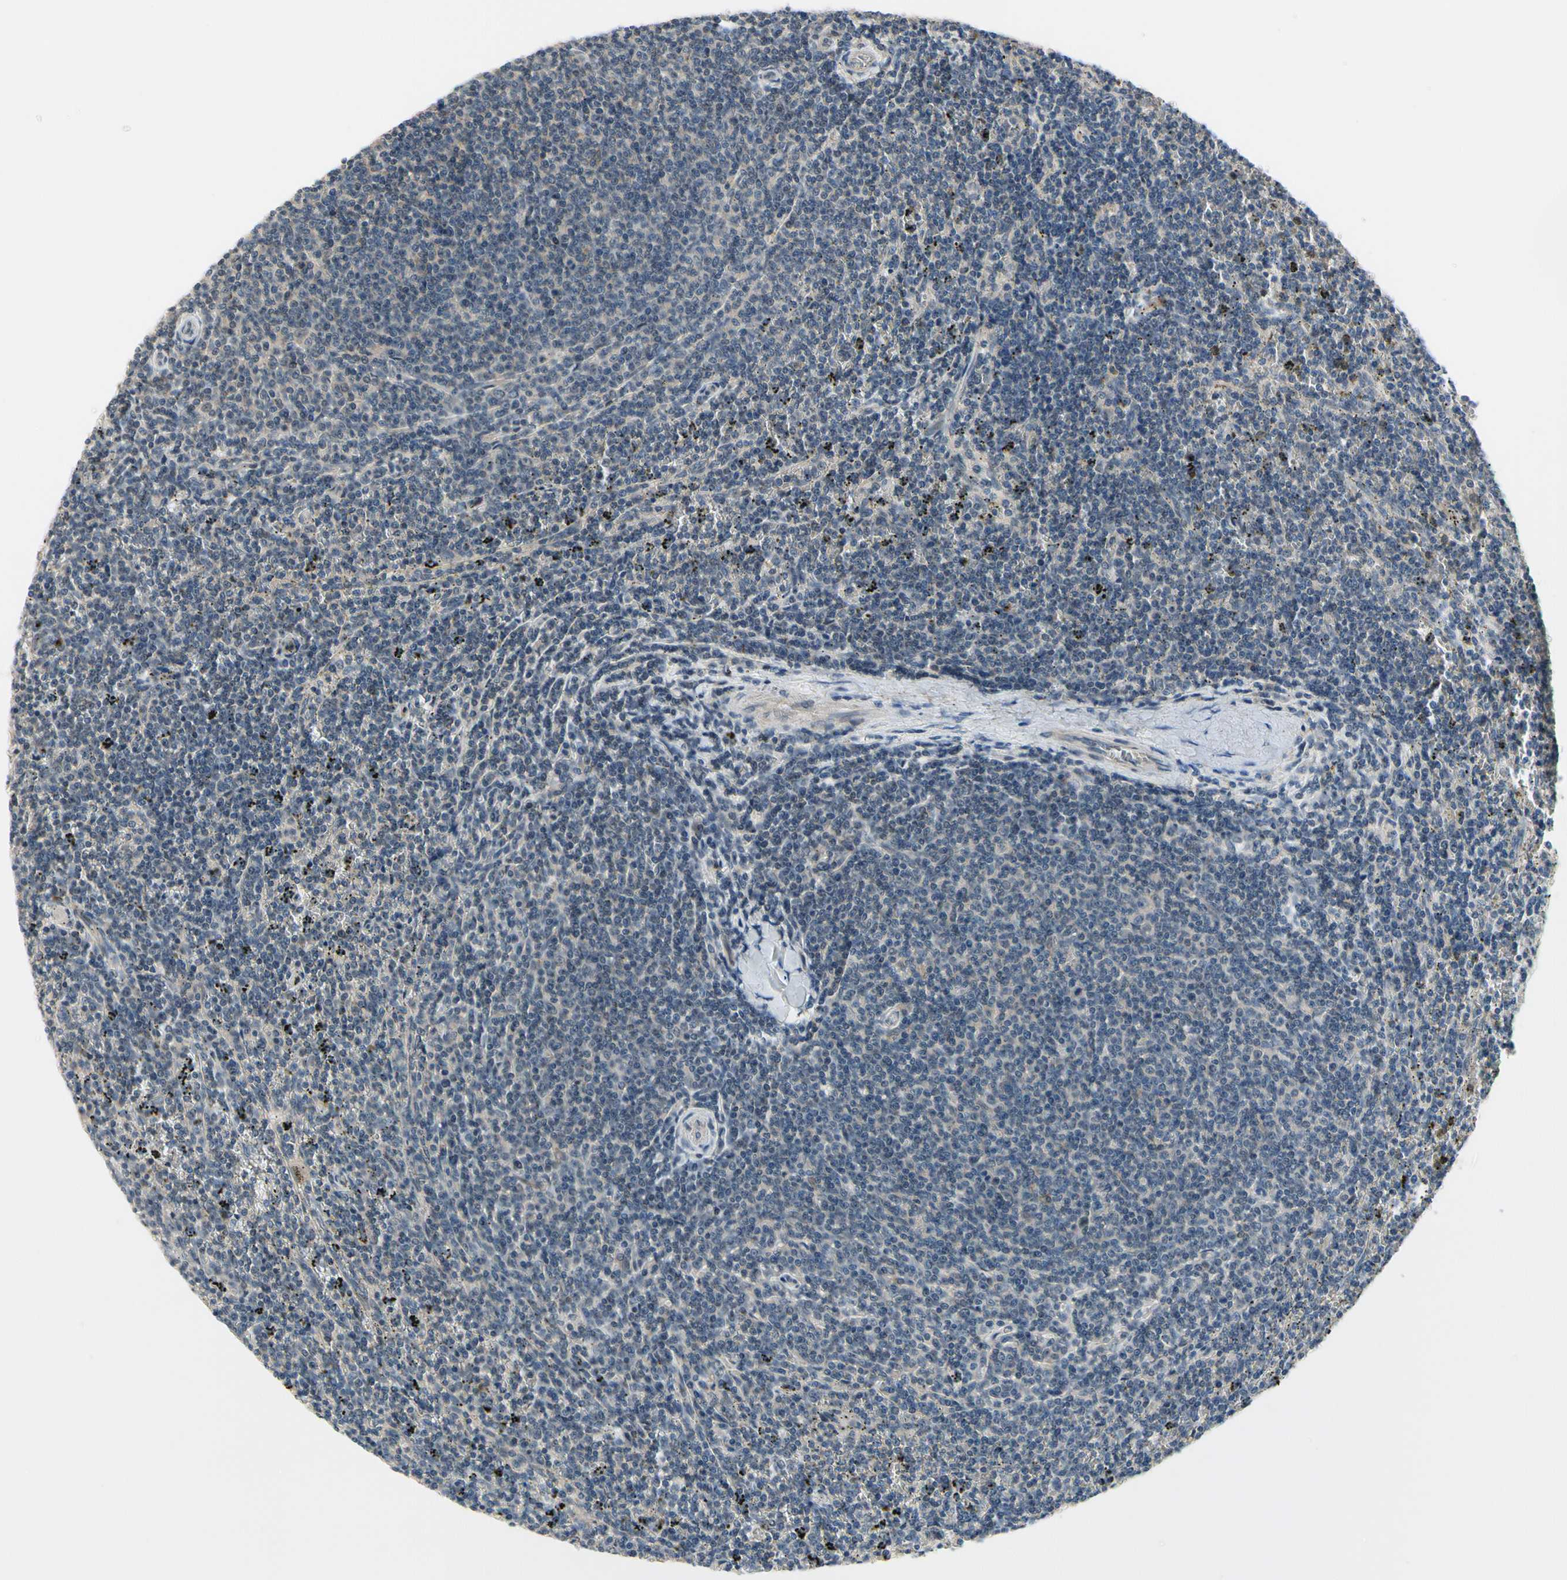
{"staining": {"intensity": "weak", "quantity": "<25%", "location": "cytoplasmic/membranous"}, "tissue": "lymphoma", "cell_type": "Tumor cells", "image_type": "cancer", "snomed": [{"axis": "morphology", "description": "Malignant lymphoma, non-Hodgkin's type, Low grade"}, {"axis": "topography", "description": "Spleen"}], "caption": "Immunohistochemistry micrograph of neoplastic tissue: human low-grade malignant lymphoma, non-Hodgkin's type stained with DAB shows no significant protein positivity in tumor cells. (Brightfield microscopy of DAB immunohistochemistry at high magnification).", "gene": "SLC27A6", "patient": {"sex": "female", "age": 50}}